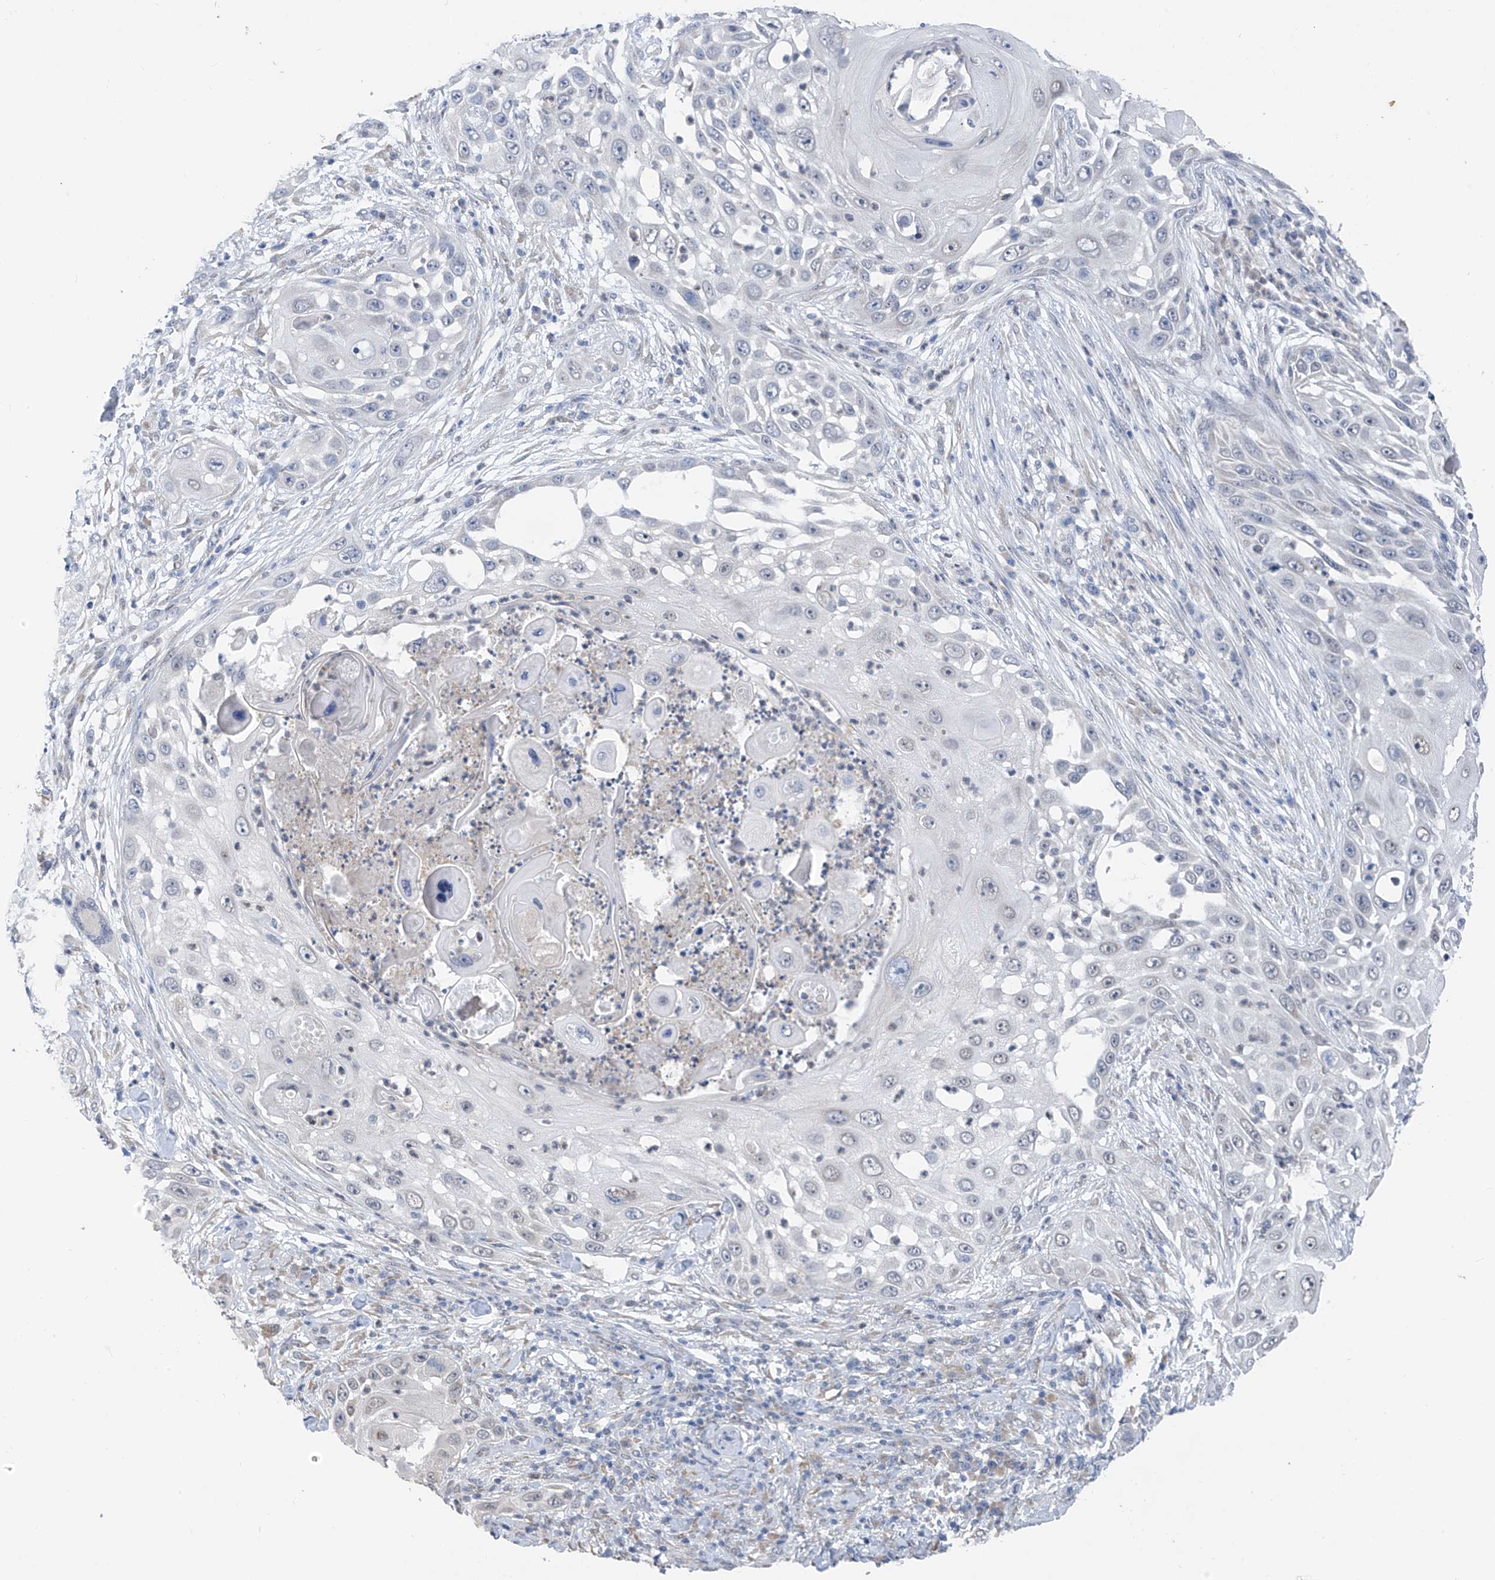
{"staining": {"intensity": "negative", "quantity": "none", "location": "none"}, "tissue": "skin cancer", "cell_type": "Tumor cells", "image_type": "cancer", "snomed": [{"axis": "morphology", "description": "Squamous cell carcinoma, NOS"}, {"axis": "topography", "description": "Skin"}], "caption": "Immunohistochemistry (IHC) photomicrograph of neoplastic tissue: skin cancer stained with DAB exhibits no significant protein positivity in tumor cells.", "gene": "CYP4V2", "patient": {"sex": "female", "age": 44}}